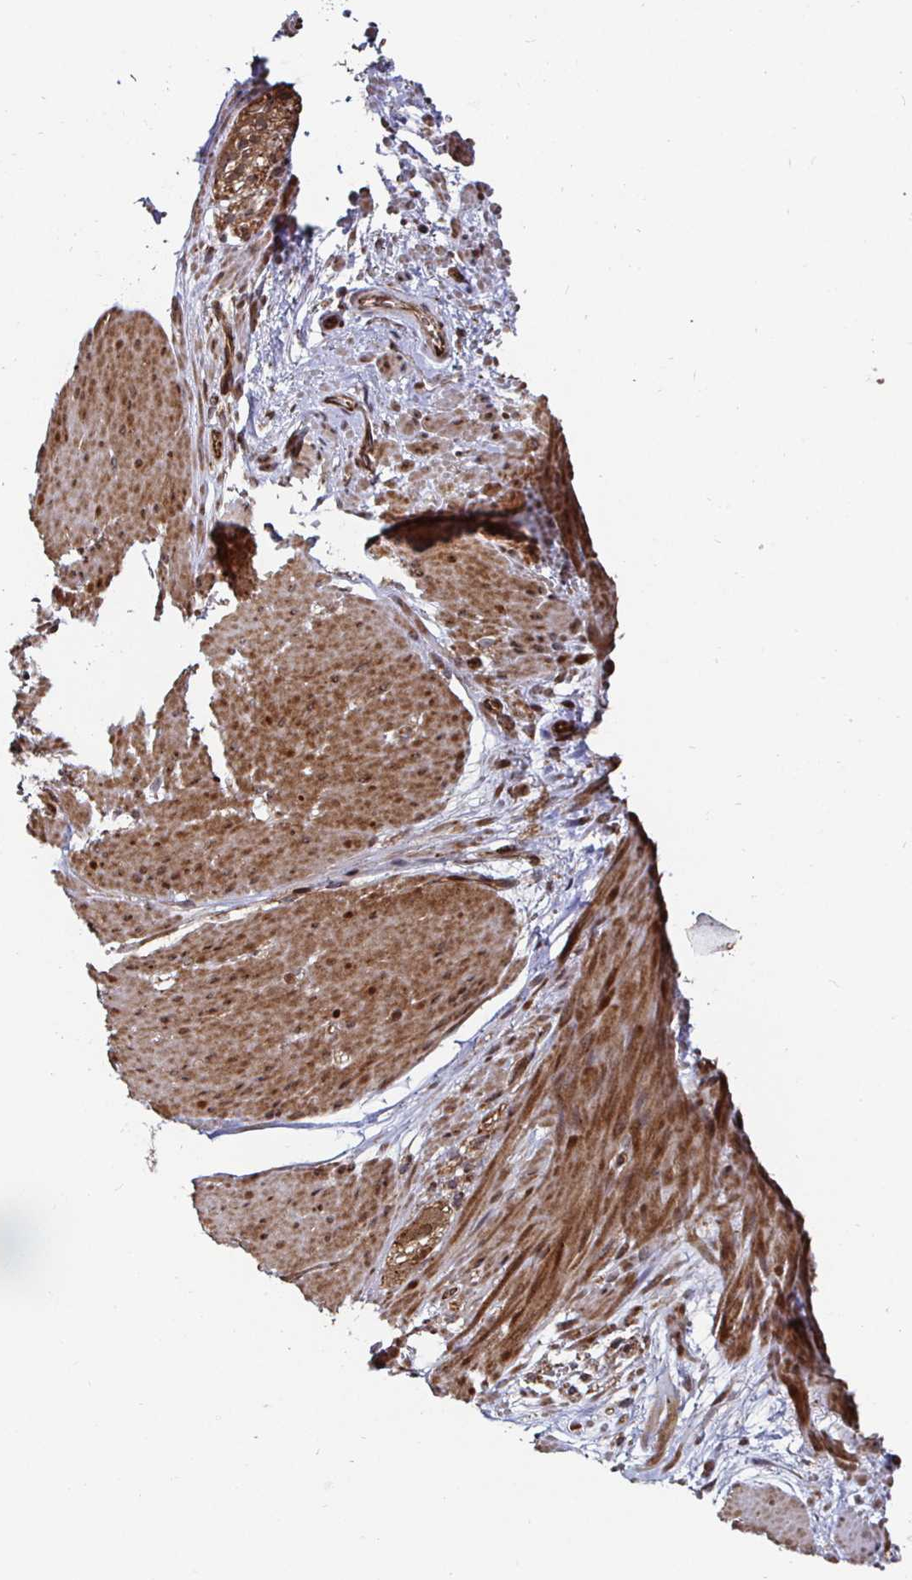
{"staining": {"intensity": "moderate", "quantity": ">75%", "location": "cytoplasmic/membranous"}, "tissue": "smooth muscle", "cell_type": "Smooth muscle cells", "image_type": "normal", "snomed": [{"axis": "morphology", "description": "Normal tissue, NOS"}, {"axis": "topography", "description": "Smooth muscle"}, {"axis": "topography", "description": "Rectum"}], "caption": "Smooth muscle cells exhibit medium levels of moderate cytoplasmic/membranous expression in approximately >75% of cells in normal smooth muscle.", "gene": "TBKBP1", "patient": {"sex": "male", "age": 53}}